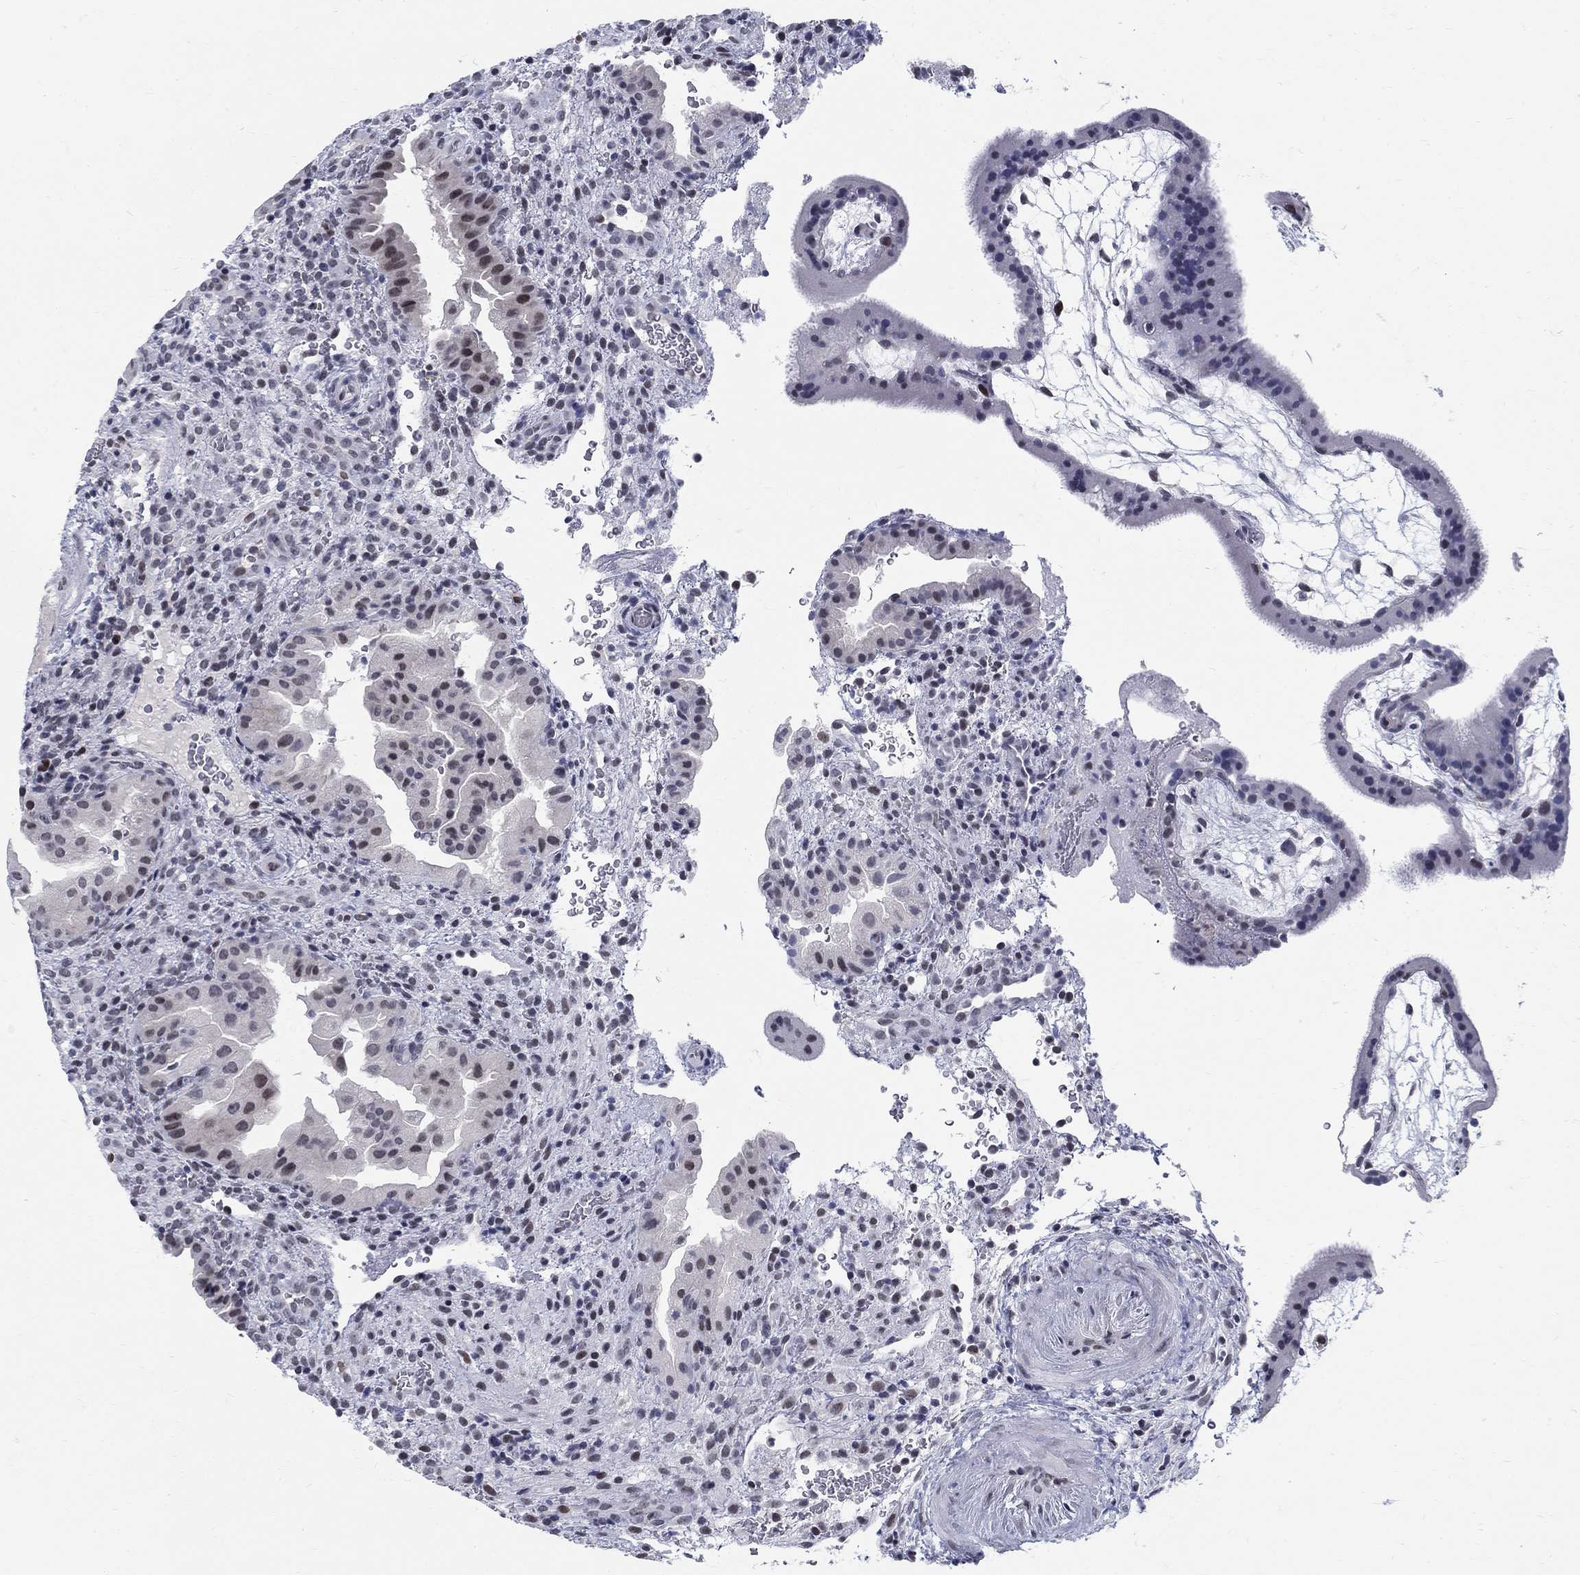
{"staining": {"intensity": "negative", "quantity": "none", "location": "none"}, "tissue": "placenta", "cell_type": "Decidual cells", "image_type": "normal", "snomed": [{"axis": "morphology", "description": "Normal tissue, NOS"}, {"axis": "topography", "description": "Placenta"}], "caption": "Photomicrograph shows no protein expression in decidual cells of benign placenta.", "gene": "BHLHE22", "patient": {"sex": "female", "age": 19}}